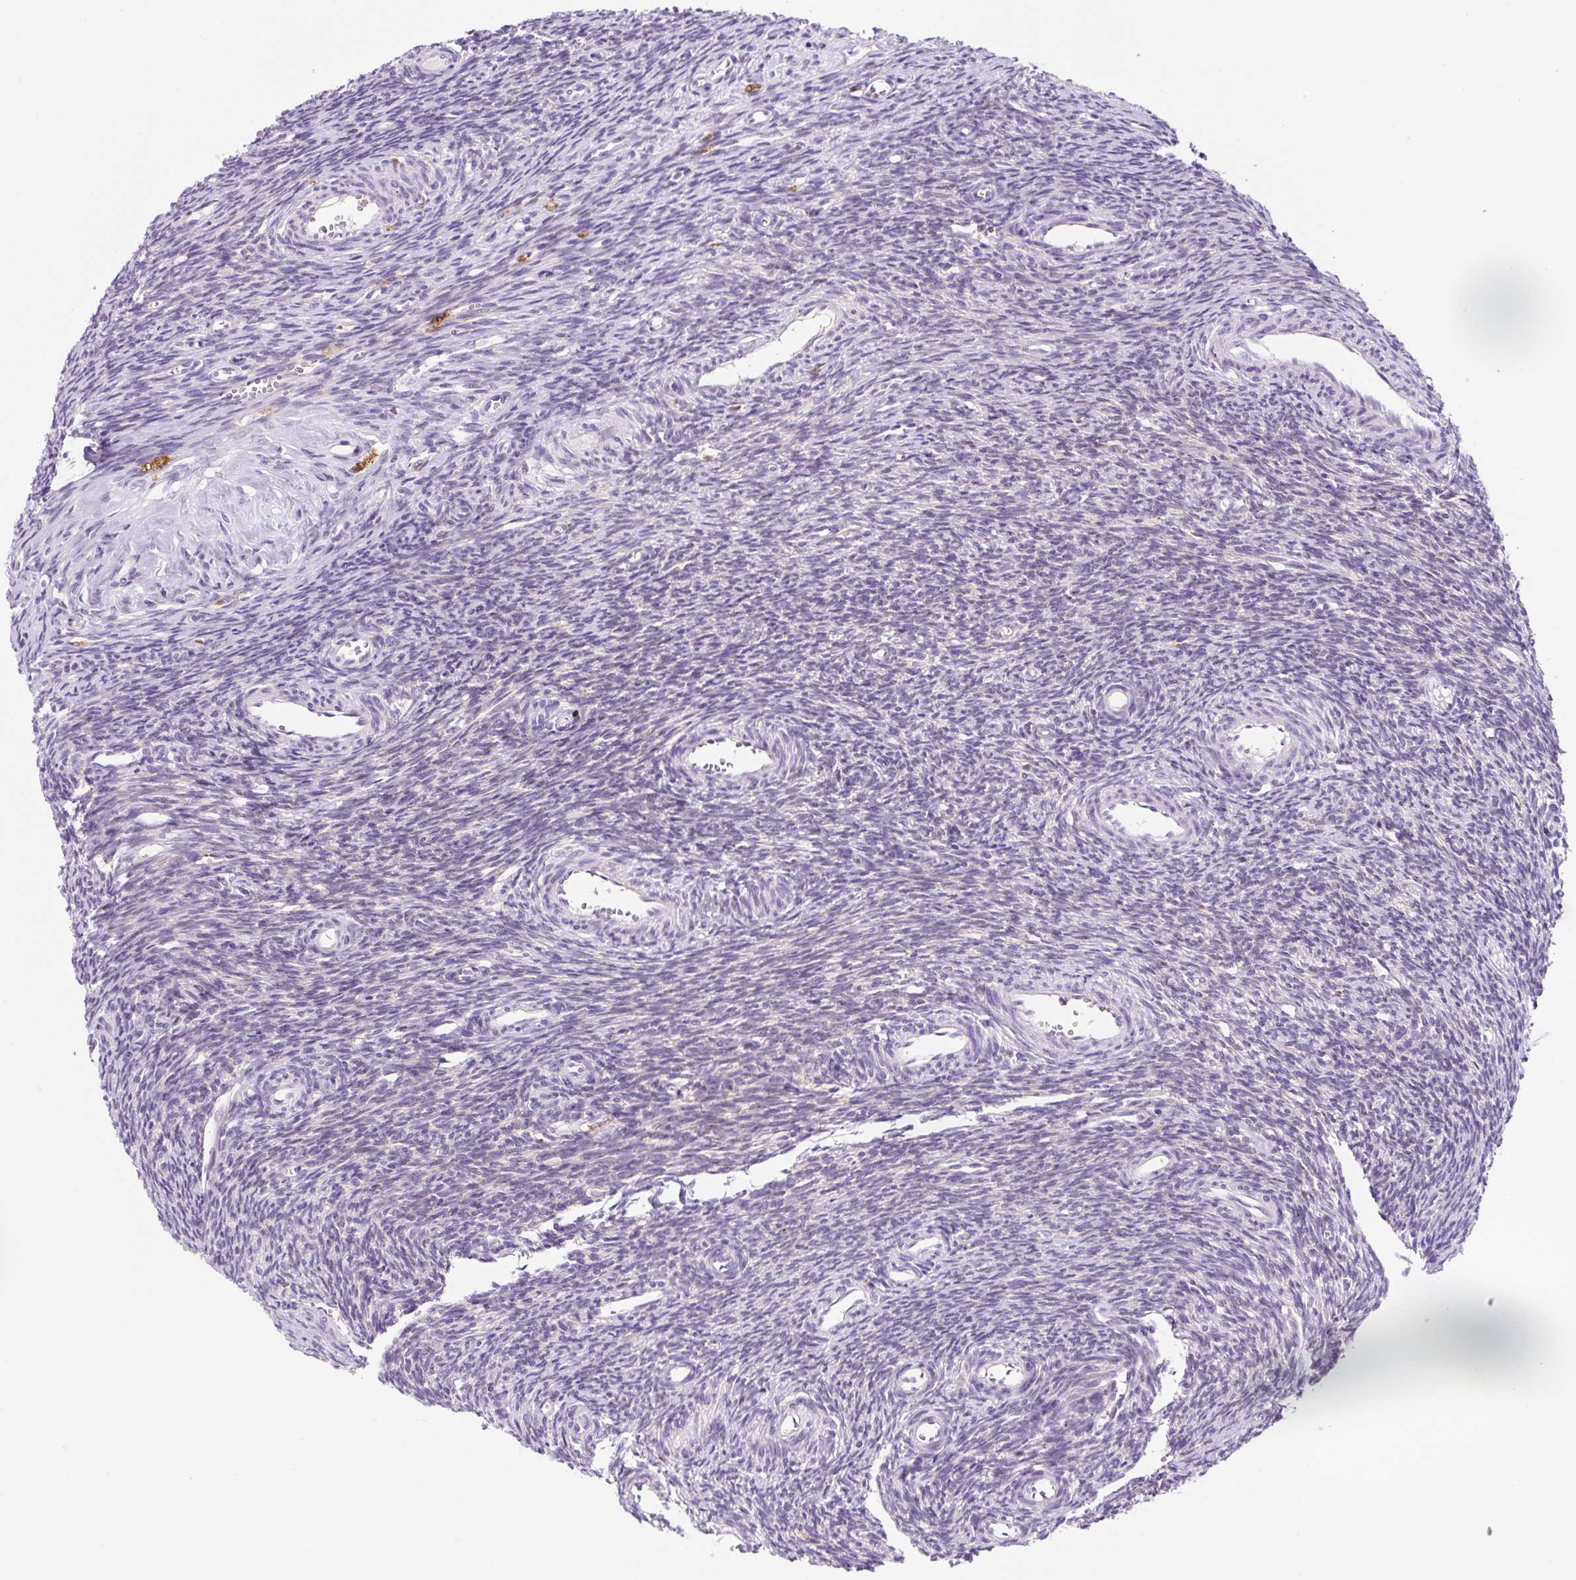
{"staining": {"intensity": "moderate", "quantity": "<25%", "location": "cytoplasmic/membranous"}, "tissue": "ovary", "cell_type": "Ovarian stroma cells", "image_type": "normal", "snomed": [{"axis": "morphology", "description": "Normal tissue, NOS"}, {"axis": "topography", "description": "Ovary"}], "caption": "Immunohistochemistry micrograph of benign human ovary stained for a protein (brown), which demonstrates low levels of moderate cytoplasmic/membranous expression in approximately <25% of ovarian stroma cells.", "gene": "CEBPZOS", "patient": {"sex": "female", "age": 39}}